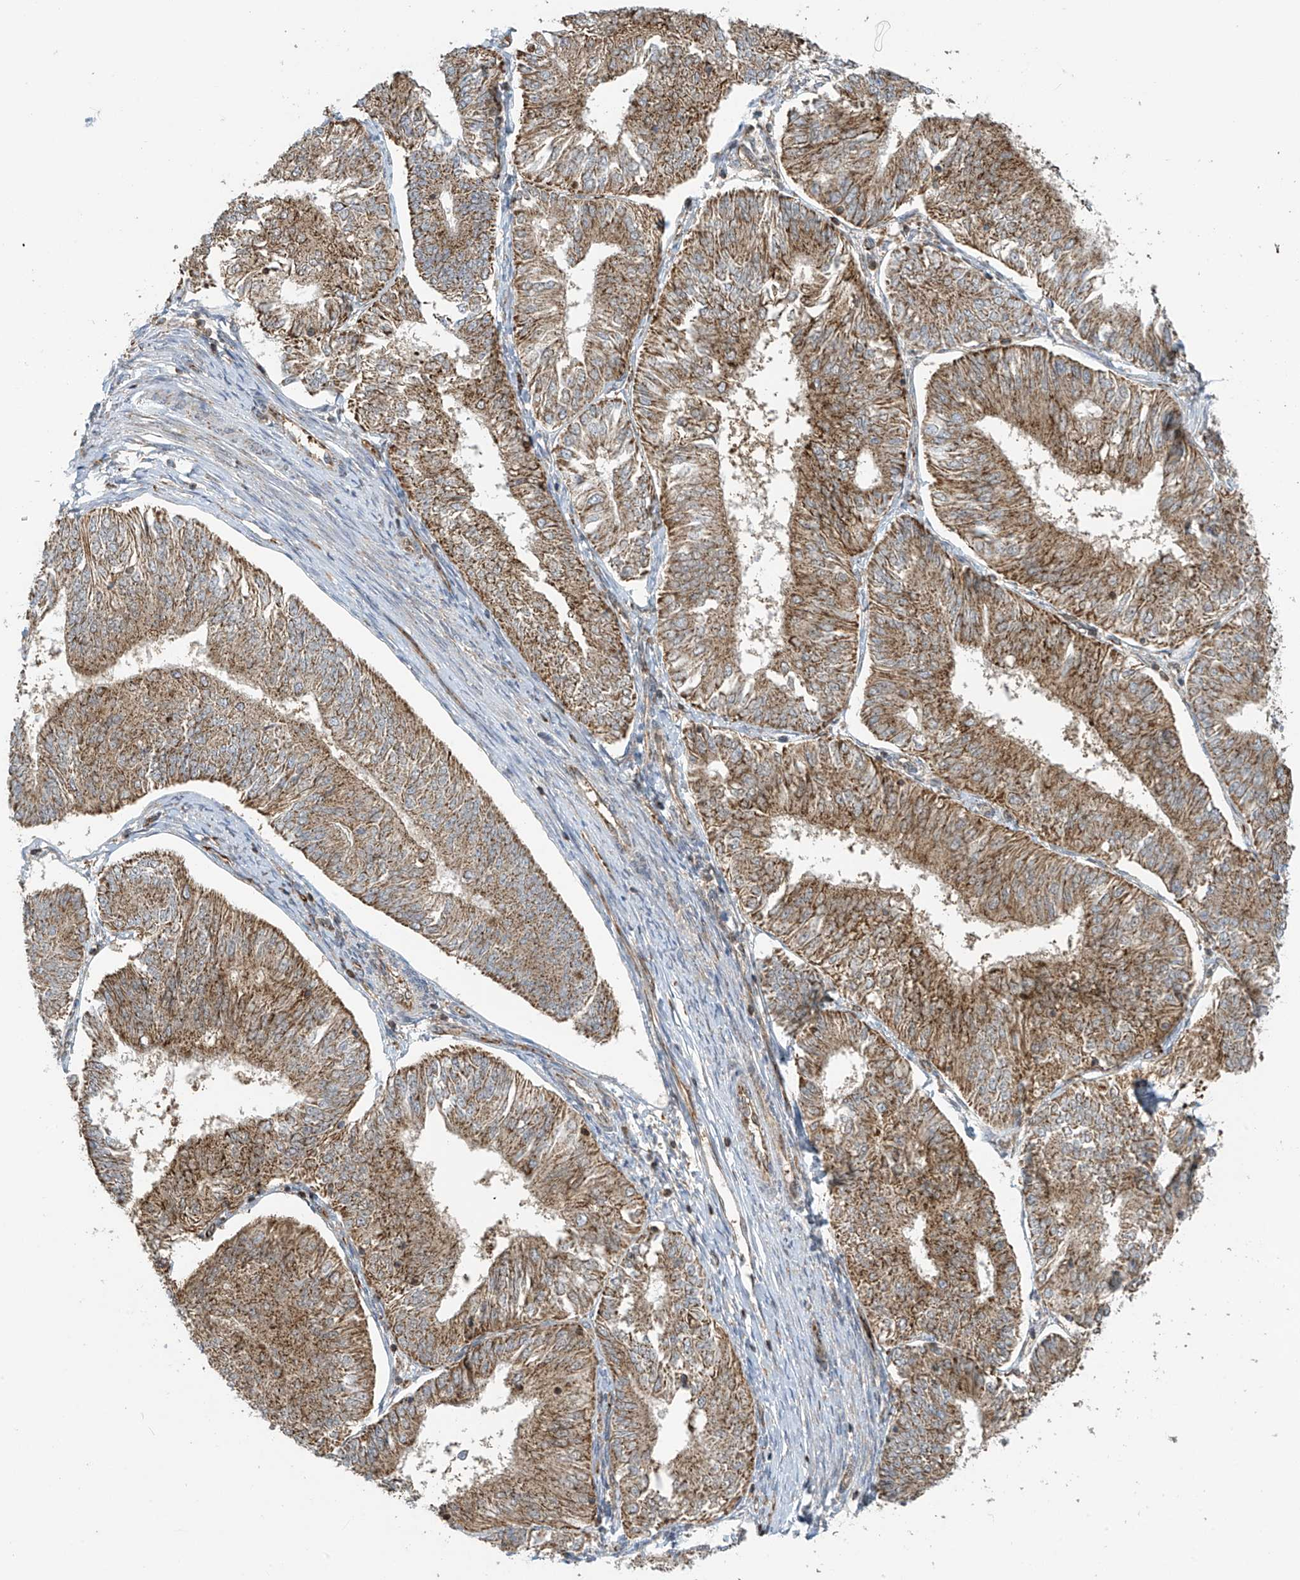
{"staining": {"intensity": "moderate", "quantity": ">75%", "location": "cytoplasmic/membranous"}, "tissue": "endometrial cancer", "cell_type": "Tumor cells", "image_type": "cancer", "snomed": [{"axis": "morphology", "description": "Adenocarcinoma, NOS"}, {"axis": "topography", "description": "Endometrium"}], "caption": "Endometrial adenocarcinoma stained for a protein exhibits moderate cytoplasmic/membranous positivity in tumor cells.", "gene": "METTL6", "patient": {"sex": "female", "age": 58}}